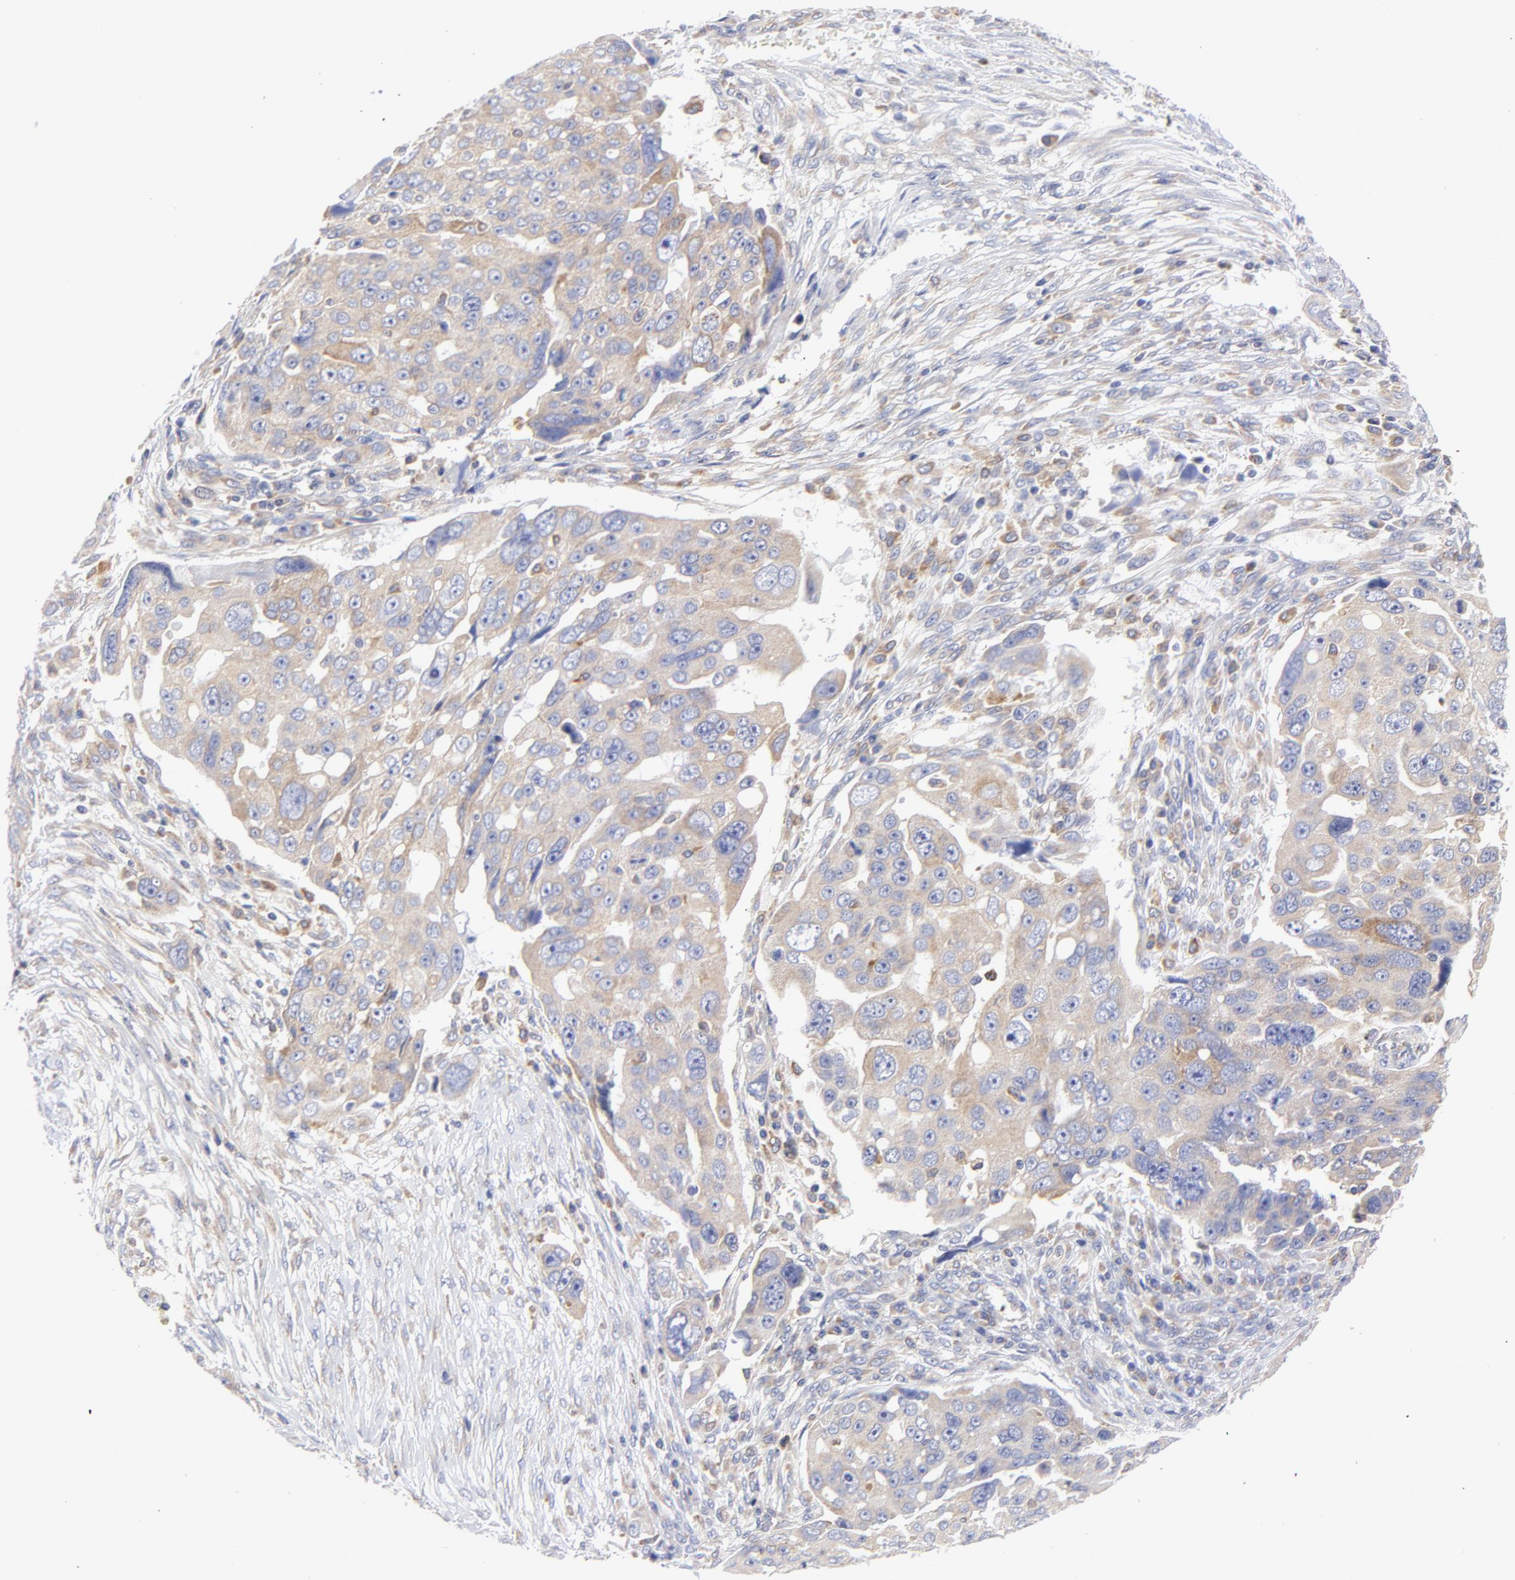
{"staining": {"intensity": "weak", "quantity": ">75%", "location": "cytoplasmic/membranous"}, "tissue": "ovarian cancer", "cell_type": "Tumor cells", "image_type": "cancer", "snomed": [{"axis": "morphology", "description": "Carcinoma, endometroid"}, {"axis": "topography", "description": "Ovary"}], "caption": "High-power microscopy captured an immunohistochemistry histopathology image of ovarian cancer (endometroid carcinoma), revealing weak cytoplasmic/membranous staining in approximately >75% of tumor cells.", "gene": "MOSPD2", "patient": {"sex": "female", "age": 75}}